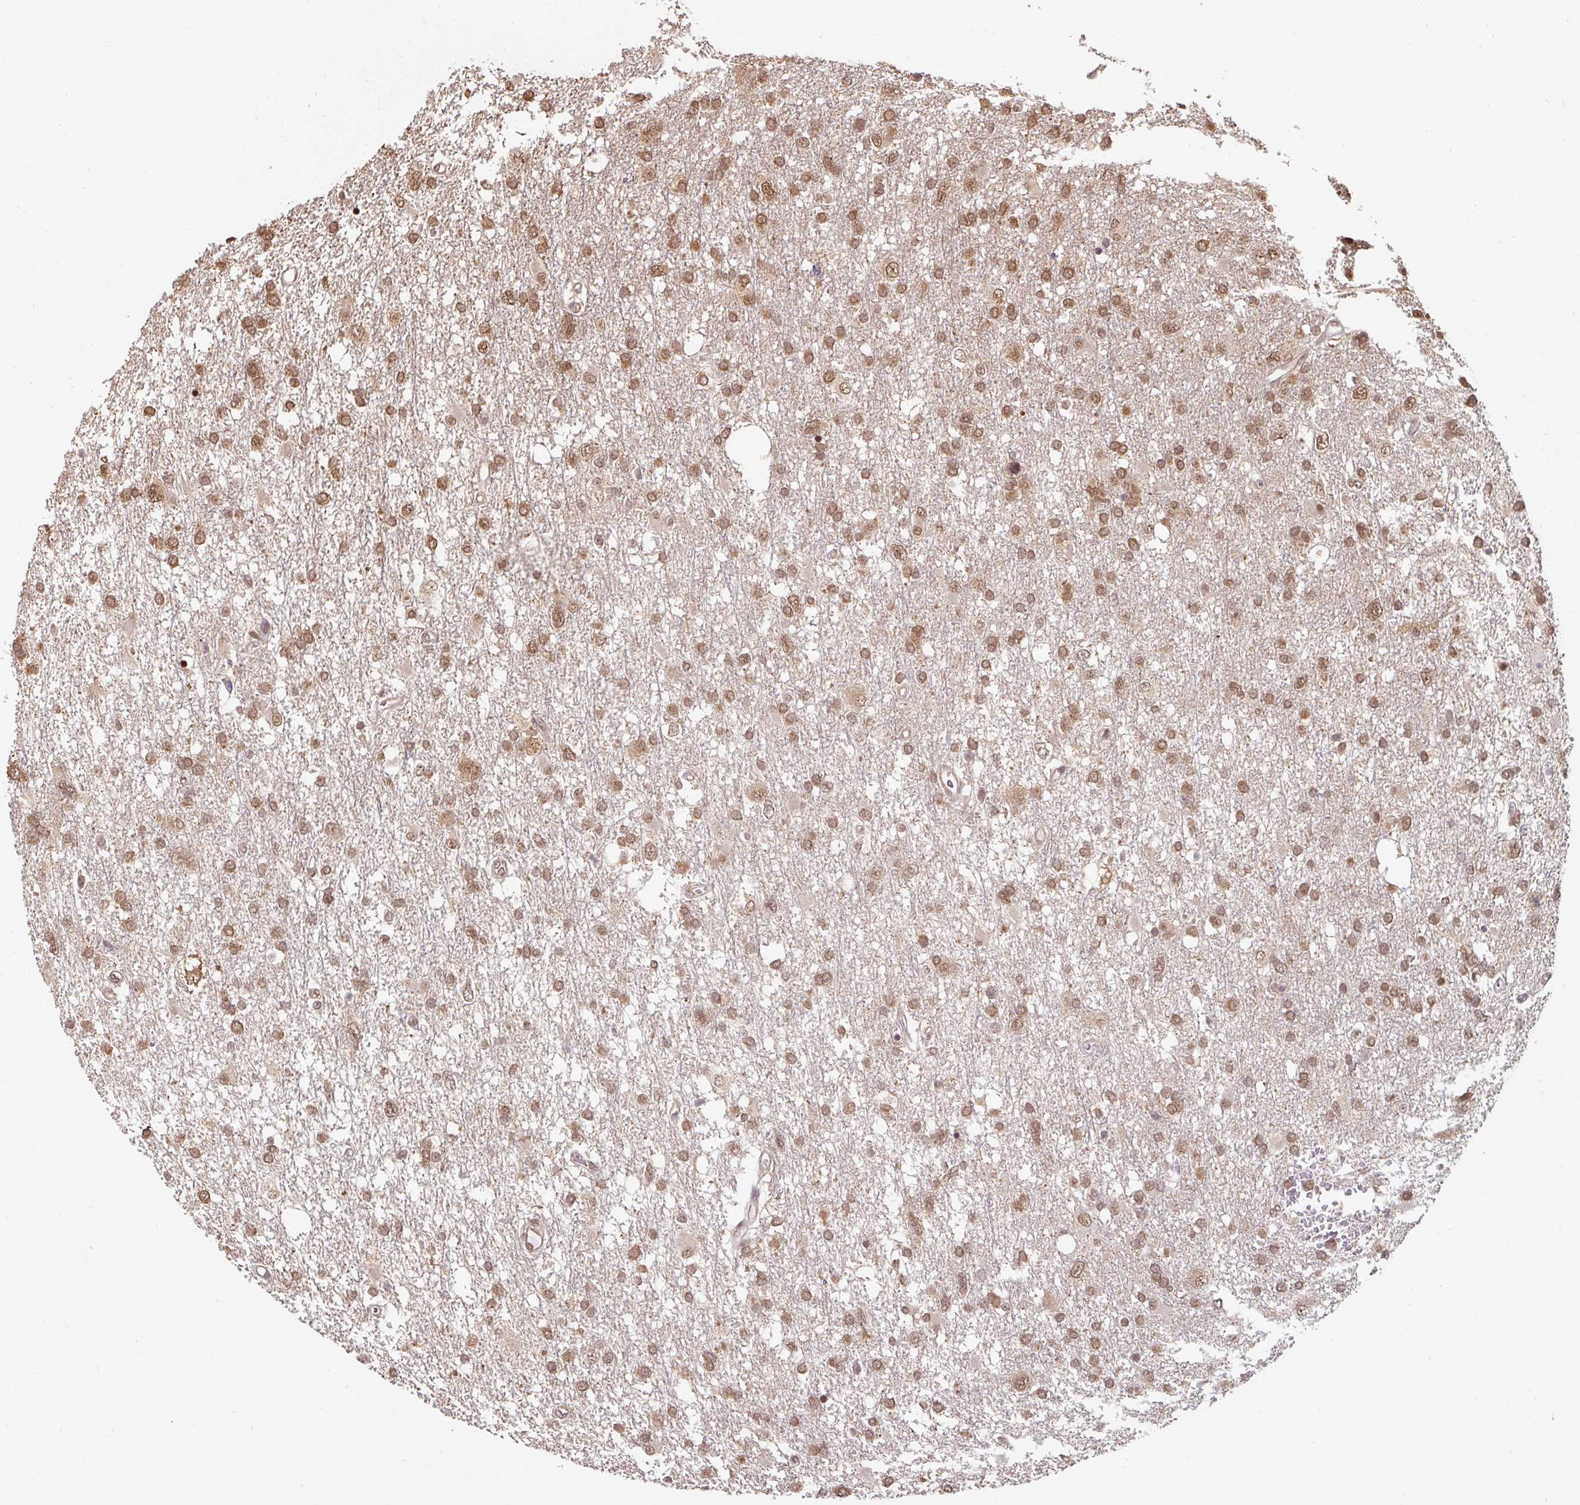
{"staining": {"intensity": "moderate", "quantity": ">75%", "location": "nuclear"}, "tissue": "glioma", "cell_type": "Tumor cells", "image_type": "cancer", "snomed": [{"axis": "morphology", "description": "Glioma, malignant, High grade"}, {"axis": "topography", "description": "Brain"}], "caption": "Immunohistochemistry (DAB) staining of human glioma reveals moderate nuclear protein positivity in approximately >75% of tumor cells.", "gene": "ST13", "patient": {"sex": "male", "age": 61}}